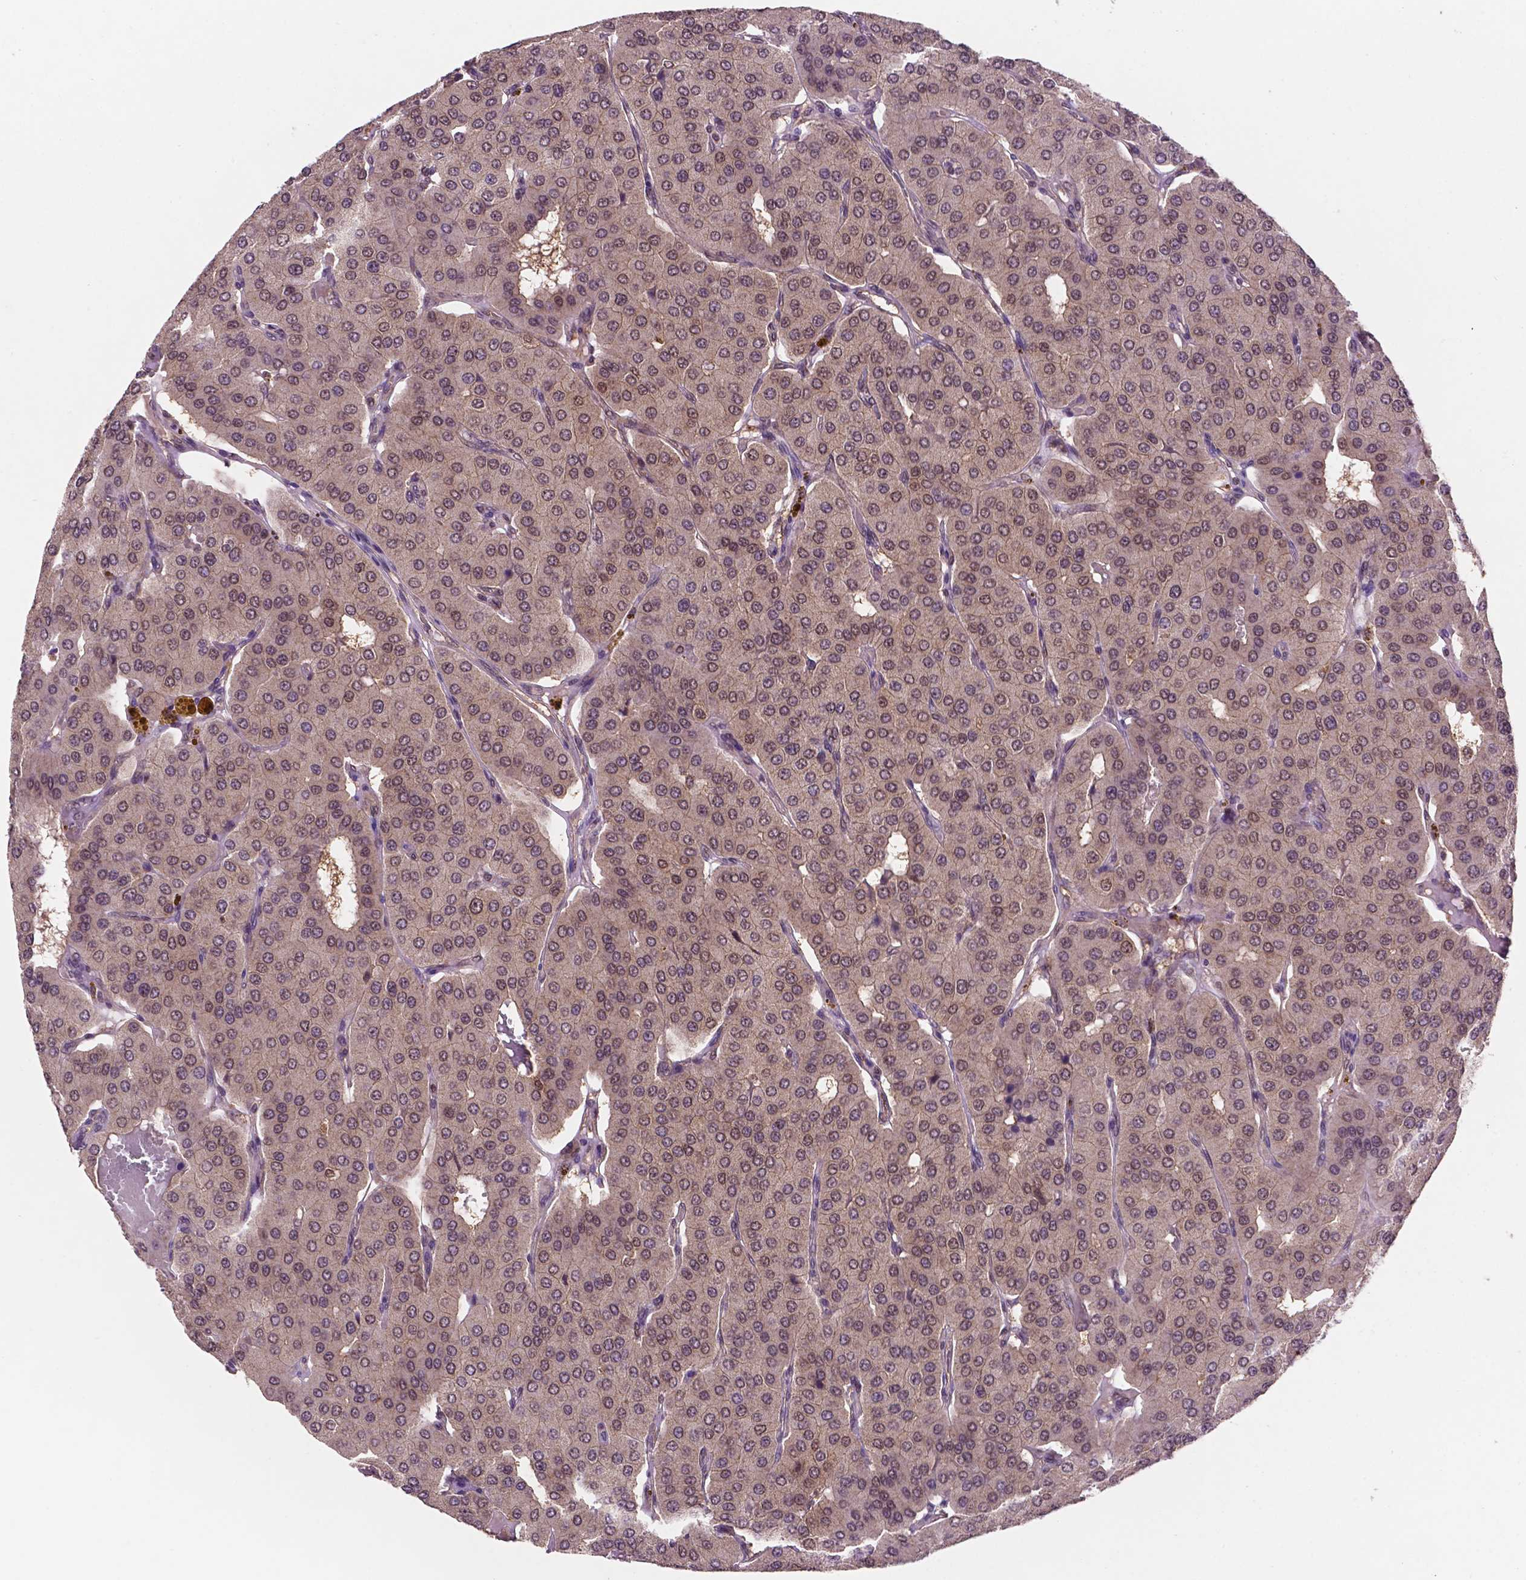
{"staining": {"intensity": "weak", "quantity": ">75%", "location": "nuclear"}, "tissue": "parathyroid gland", "cell_type": "Glandular cells", "image_type": "normal", "snomed": [{"axis": "morphology", "description": "Normal tissue, NOS"}, {"axis": "morphology", "description": "Adenoma, NOS"}, {"axis": "topography", "description": "Parathyroid gland"}], "caption": "Protein analysis of benign parathyroid gland exhibits weak nuclear positivity in about >75% of glandular cells.", "gene": "UBE2L6", "patient": {"sex": "female", "age": 86}}